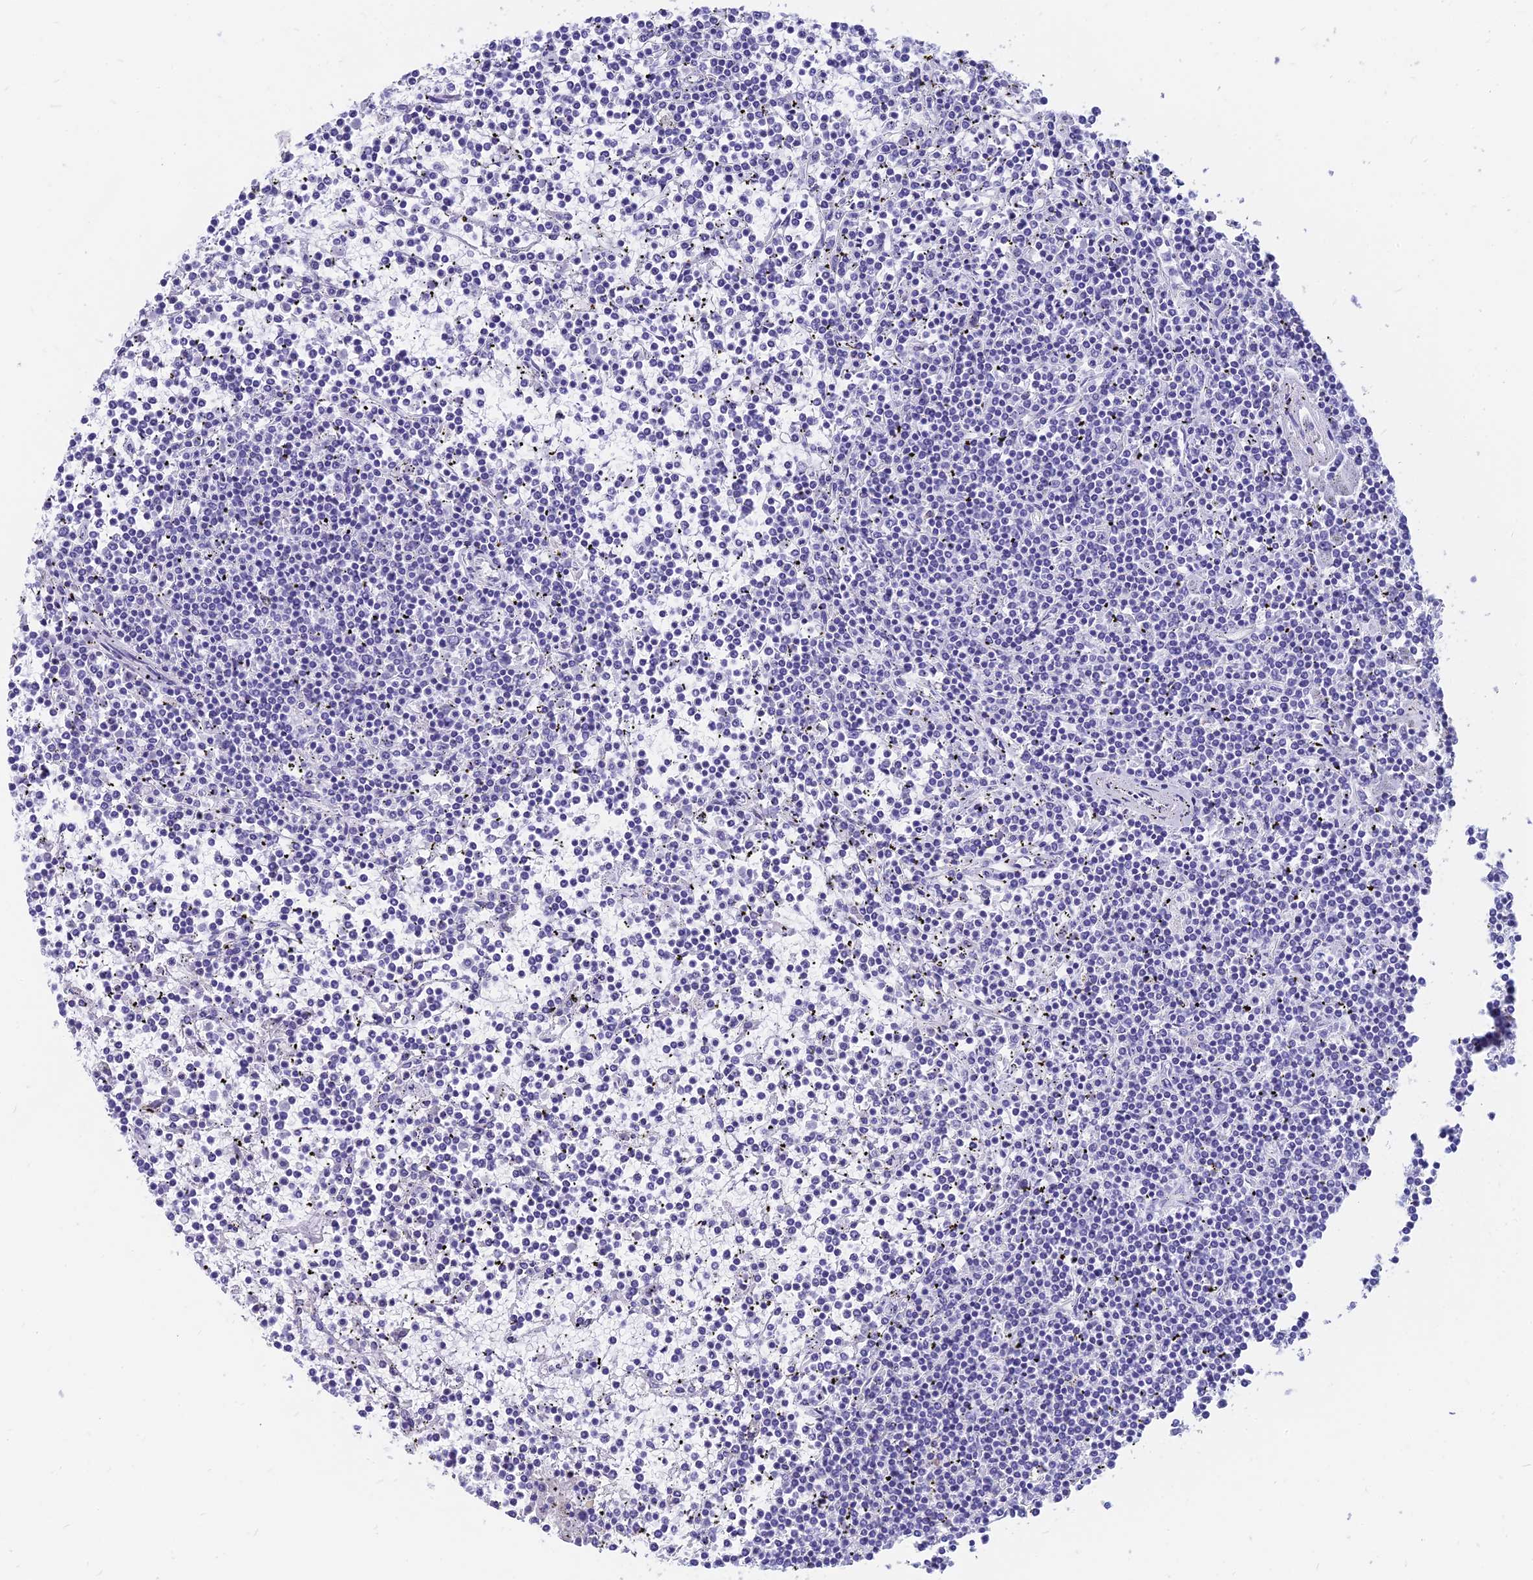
{"staining": {"intensity": "negative", "quantity": "none", "location": "none"}, "tissue": "lymphoma", "cell_type": "Tumor cells", "image_type": "cancer", "snomed": [{"axis": "morphology", "description": "Malignant lymphoma, non-Hodgkin's type, Low grade"}, {"axis": "topography", "description": "Spleen"}], "caption": "Immunohistochemistry (IHC) image of lymphoma stained for a protein (brown), which reveals no staining in tumor cells.", "gene": "SLC36A2", "patient": {"sex": "female", "age": 19}}